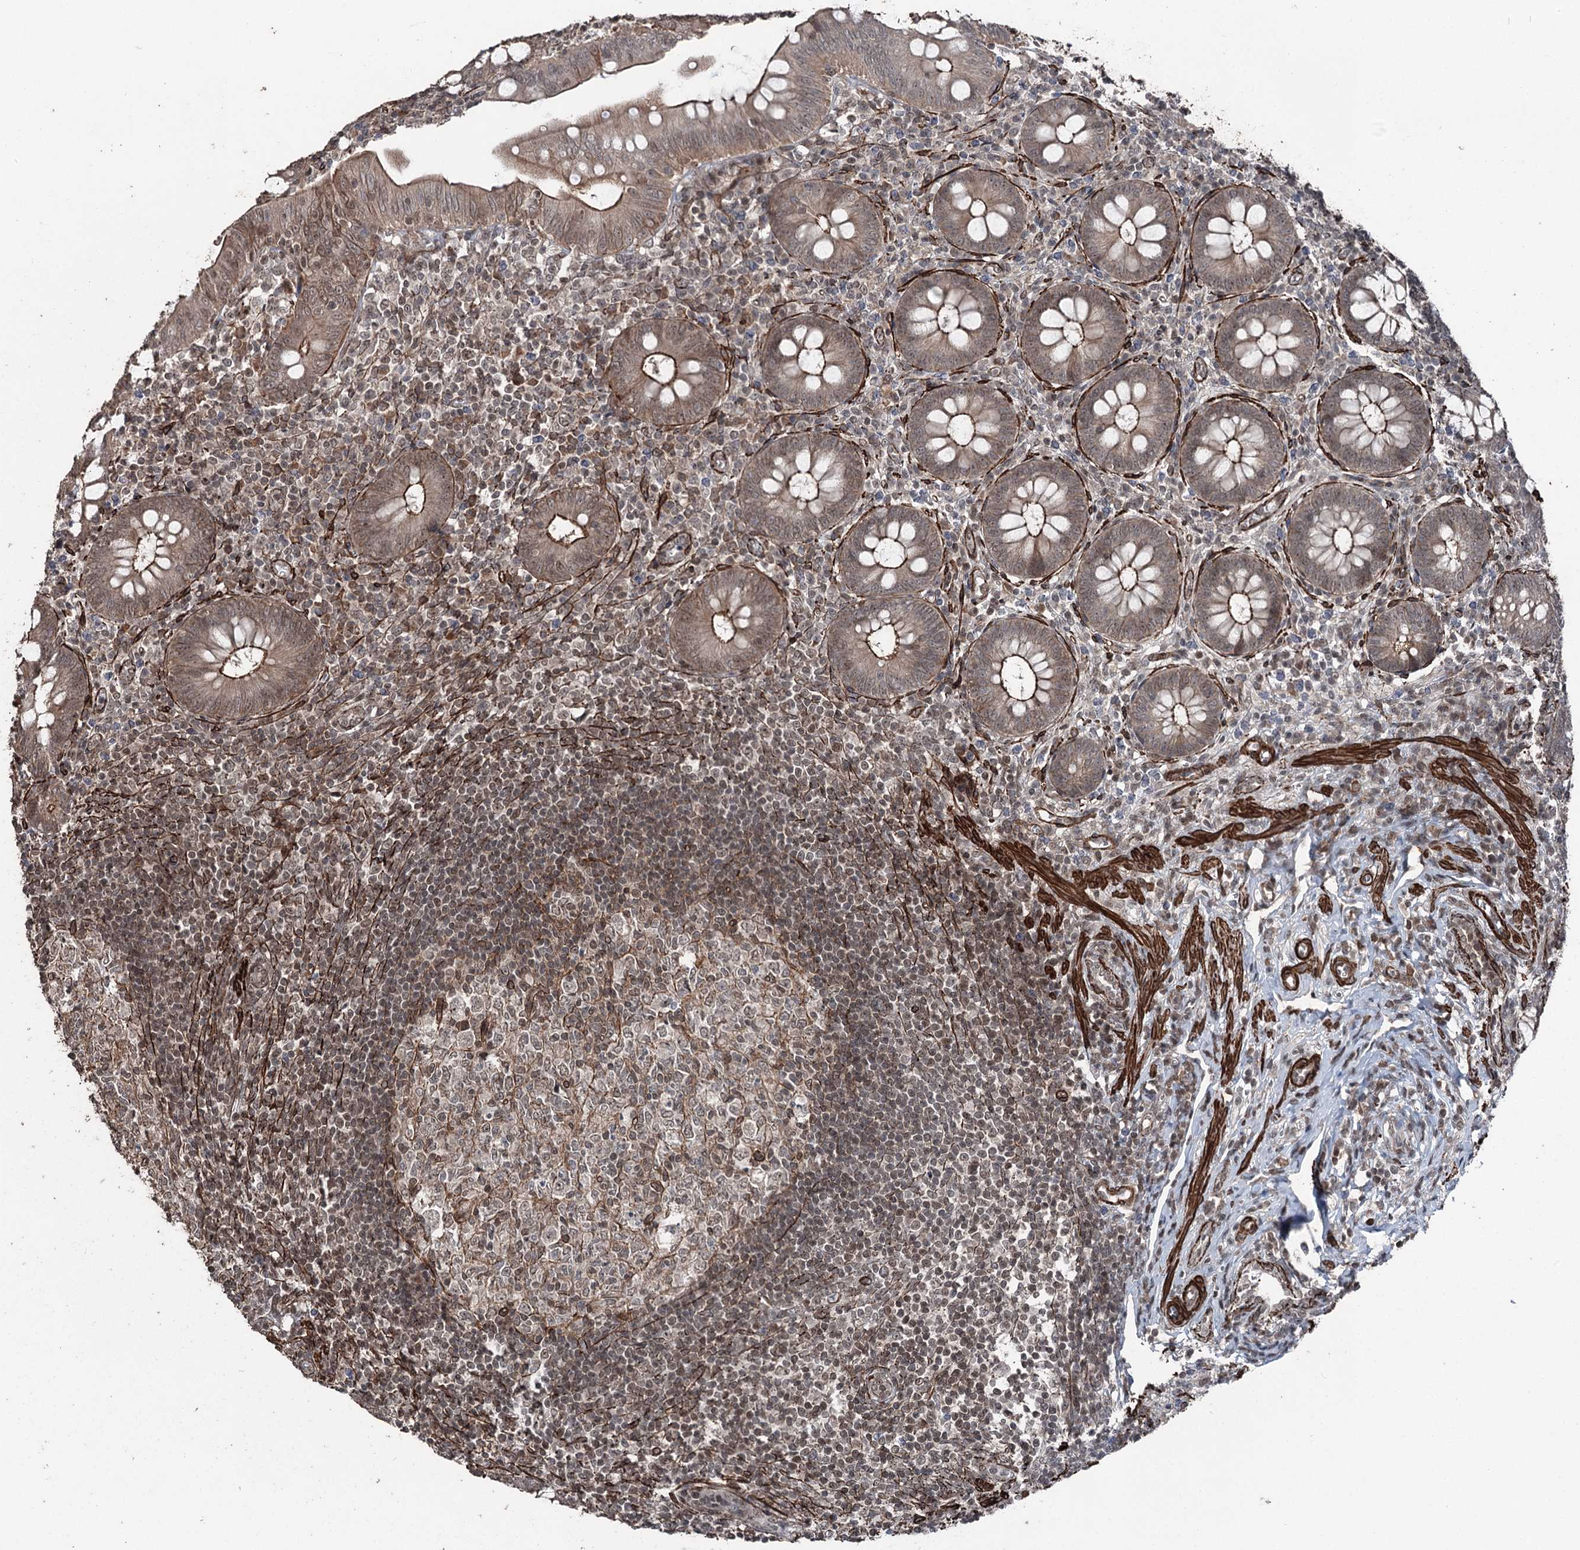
{"staining": {"intensity": "moderate", "quantity": "25%-75%", "location": "cytoplasmic/membranous,nuclear"}, "tissue": "appendix", "cell_type": "Glandular cells", "image_type": "normal", "snomed": [{"axis": "morphology", "description": "Normal tissue, NOS"}, {"axis": "topography", "description": "Appendix"}], "caption": "Immunohistochemical staining of benign appendix shows 25%-75% levels of moderate cytoplasmic/membranous,nuclear protein expression in about 25%-75% of glandular cells.", "gene": "CCDC82", "patient": {"sex": "male", "age": 14}}